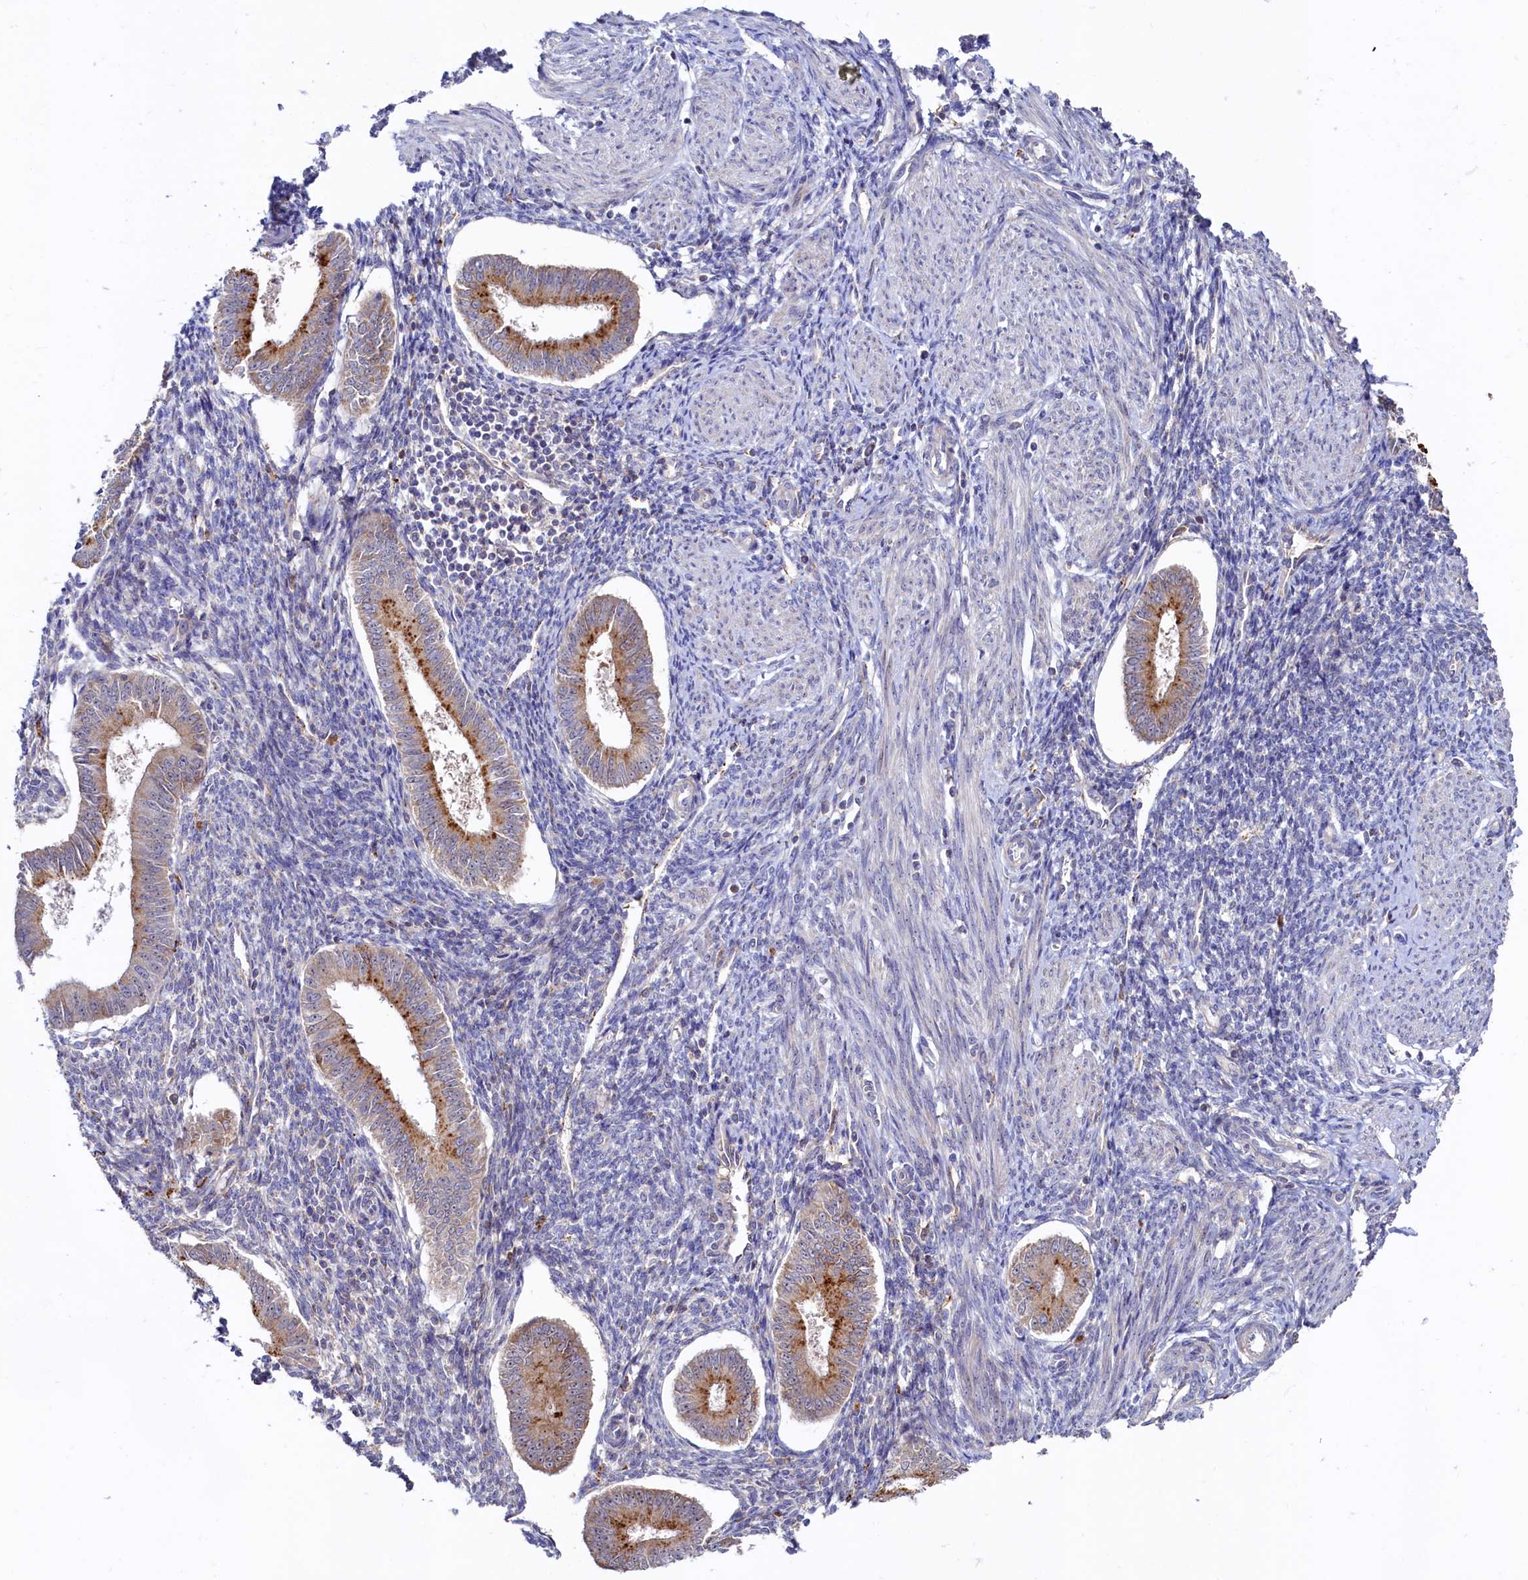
{"staining": {"intensity": "negative", "quantity": "none", "location": "none"}, "tissue": "endometrium", "cell_type": "Cells in endometrial stroma", "image_type": "normal", "snomed": [{"axis": "morphology", "description": "Normal tissue, NOS"}, {"axis": "topography", "description": "Uterus"}, {"axis": "topography", "description": "Endometrium"}], "caption": "Micrograph shows no protein expression in cells in endometrial stroma of benign endometrium.", "gene": "RGS7BP", "patient": {"sex": "female", "age": 48}}